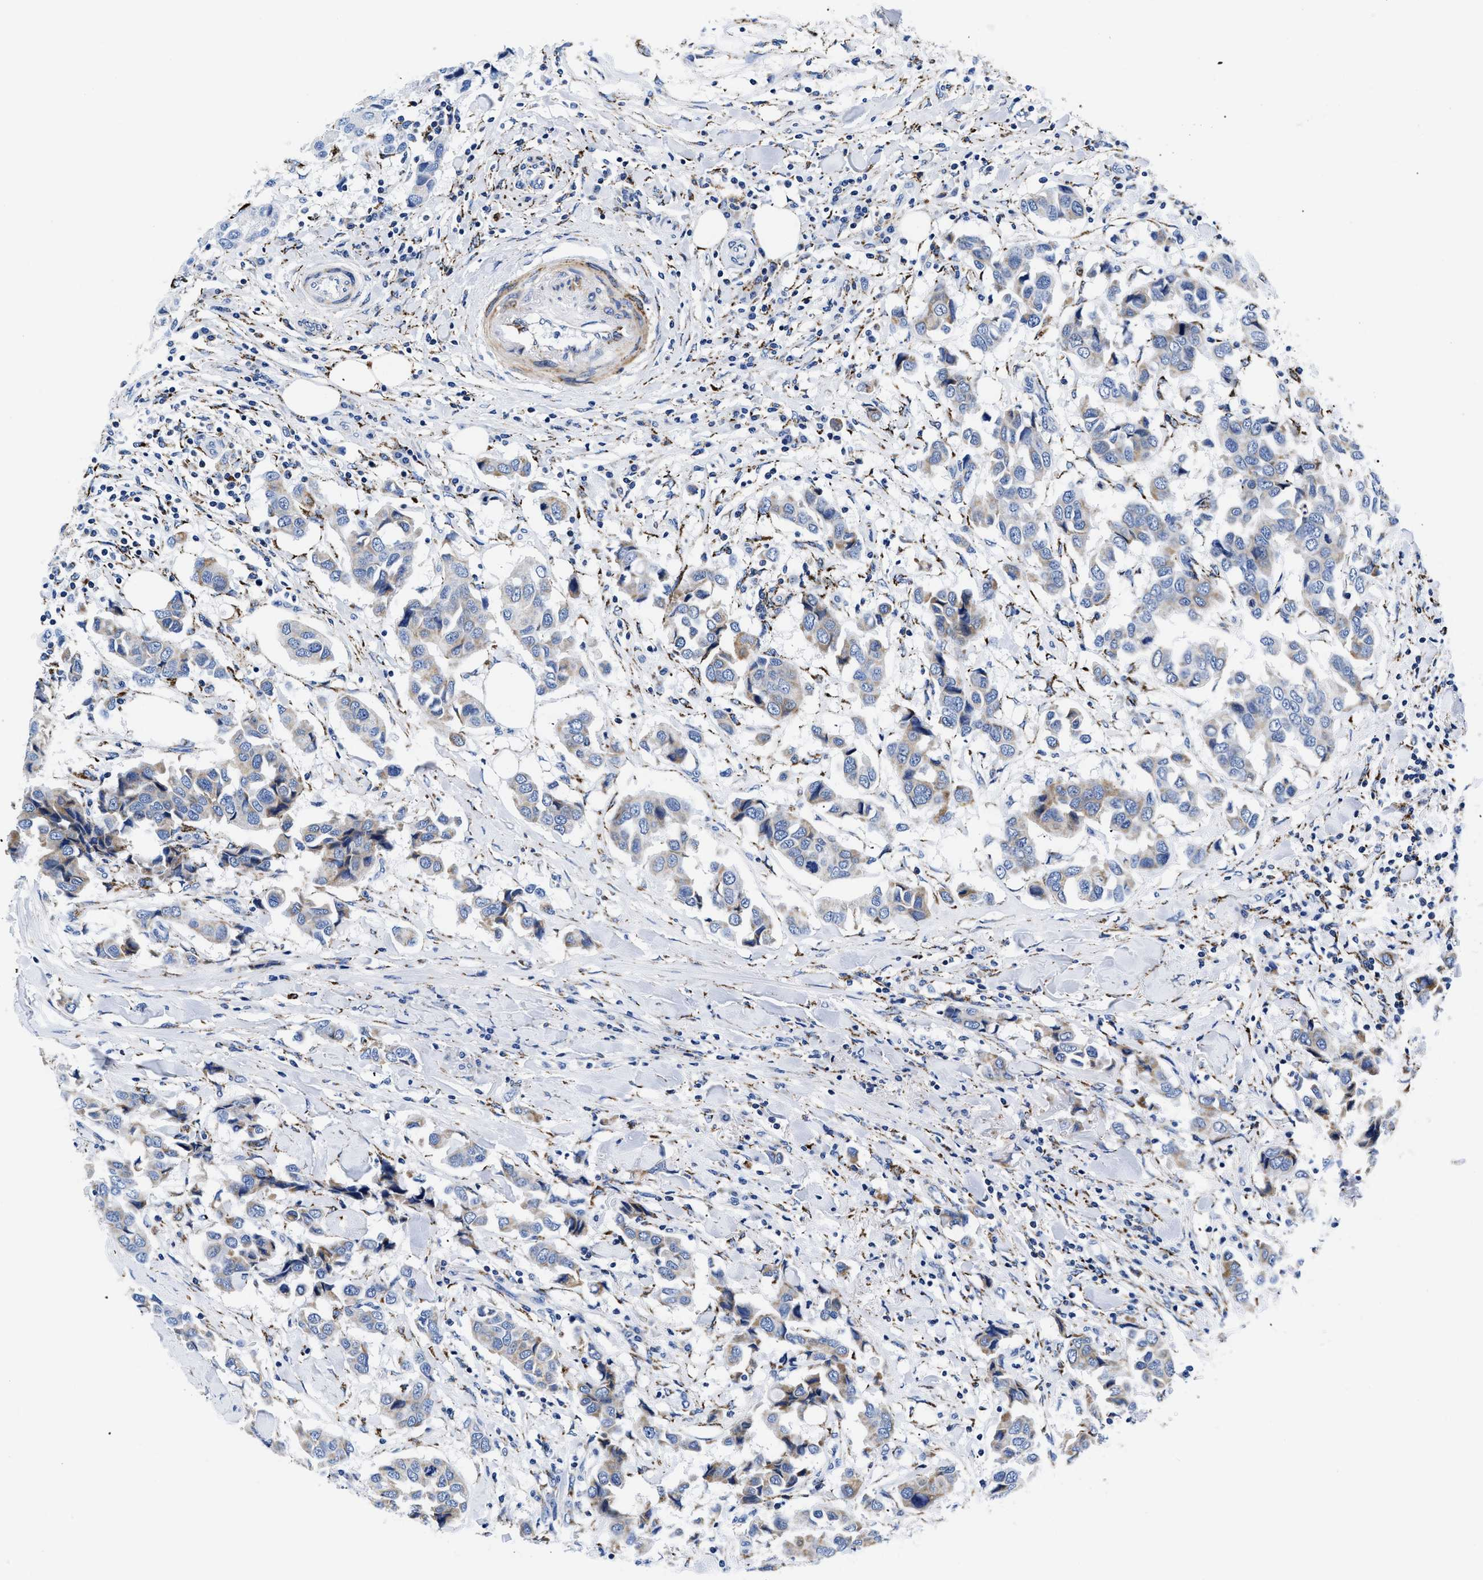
{"staining": {"intensity": "weak", "quantity": "25%-75%", "location": "cytoplasmic/membranous"}, "tissue": "breast cancer", "cell_type": "Tumor cells", "image_type": "cancer", "snomed": [{"axis": "morphology", "description": "Duct carcinoma"}, {"axis": "topography", "description": "Breast"}], "caption": "Immunohistochemical staining of human breast cancer exhibits weak cytoplasmic/membranous protein positivity in approximately 25%-75% of tumor cells. (DAB (3,3'-diaminobenzidine) IHC with brightfield microscopy, high magnification).", "gene": "GPR149", "patient": {"sex": "female", "age": 80}}